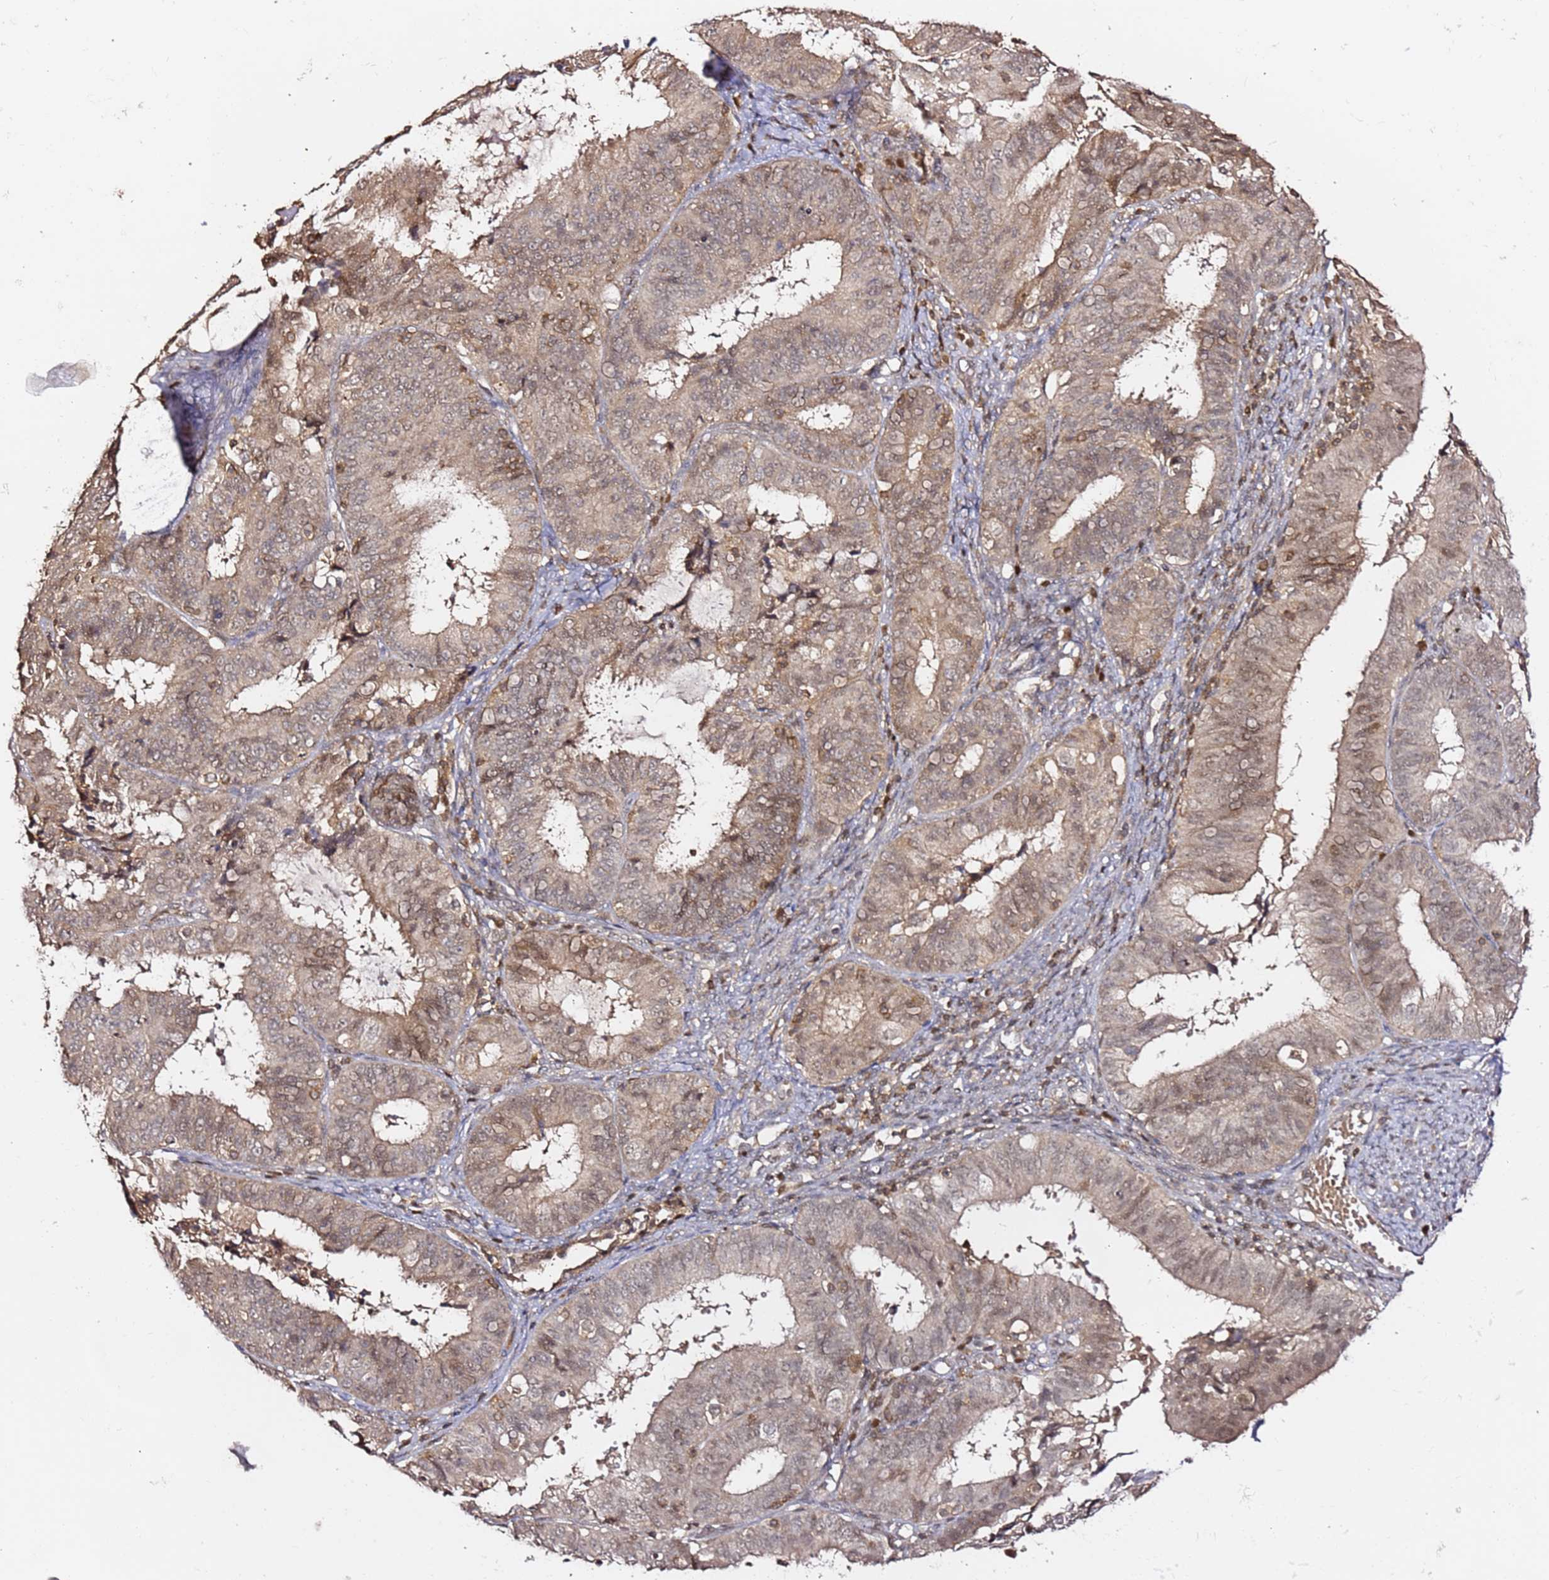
{"staining": {"intensity": "moderate", "quantity": "25%-75%", "location": "cytoplasmic/membranous,nuclear"}, "tissue": "endometrial cancer", "cell_type": "Tumor cells", "image_type": "cancer", "snomed": [{"axis": "morphology", "description": "Adenocarcinoma, NOS"}, {"axis": "topography", "description": "Endometrium"}], "caption": "Tumor cells exhibit medium levels of moderate cytoplasmic/membranous and nuclear positivity in about 25%-75% of cells in human endometrial adenocarcinoma. The staining was performed using DAB, with brown indicating positive protein expression. Nuclei are stained blue with hematoxylin.", "gene": "OR5V1", "patient": {"sex": "female", "age": 51}}